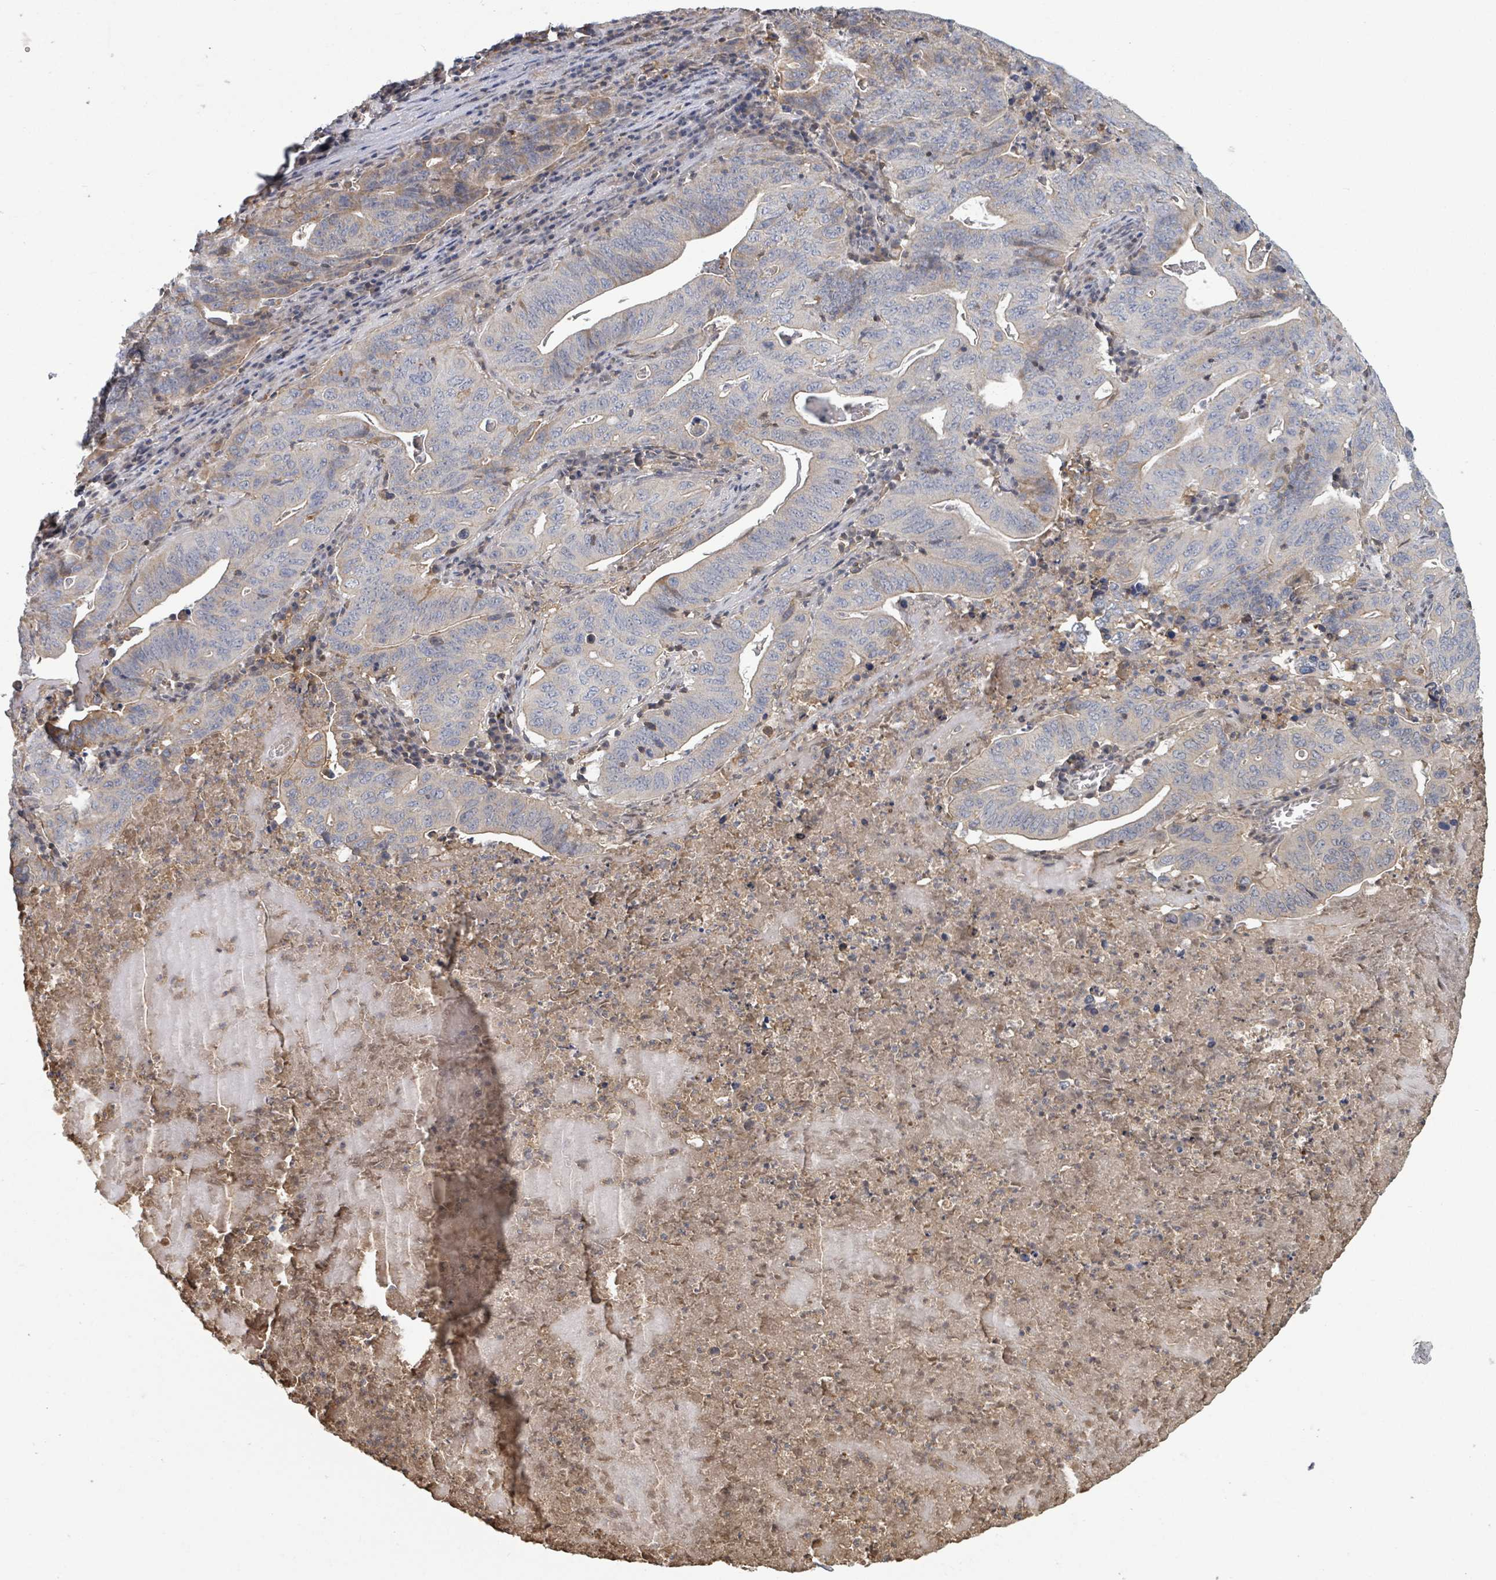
{"staining": {"intensity": "weak", "quantity": "<25%", "location": "cytoplasmic/membranous"}, "tissue": "lung cancer", "cell_type": "Tumor cells", "image_type": "cancer", "snomed": [{"axis": "morphology", "description": "Adenocarcinoma, NOS"}, {"axis": "topography", "description": "Lung"}], "caption": "Tumor cells show no significant expression in lung adenocarcinoma.", "gene": "GABBR1", "patient": {"sex": "female", "age": 60}}